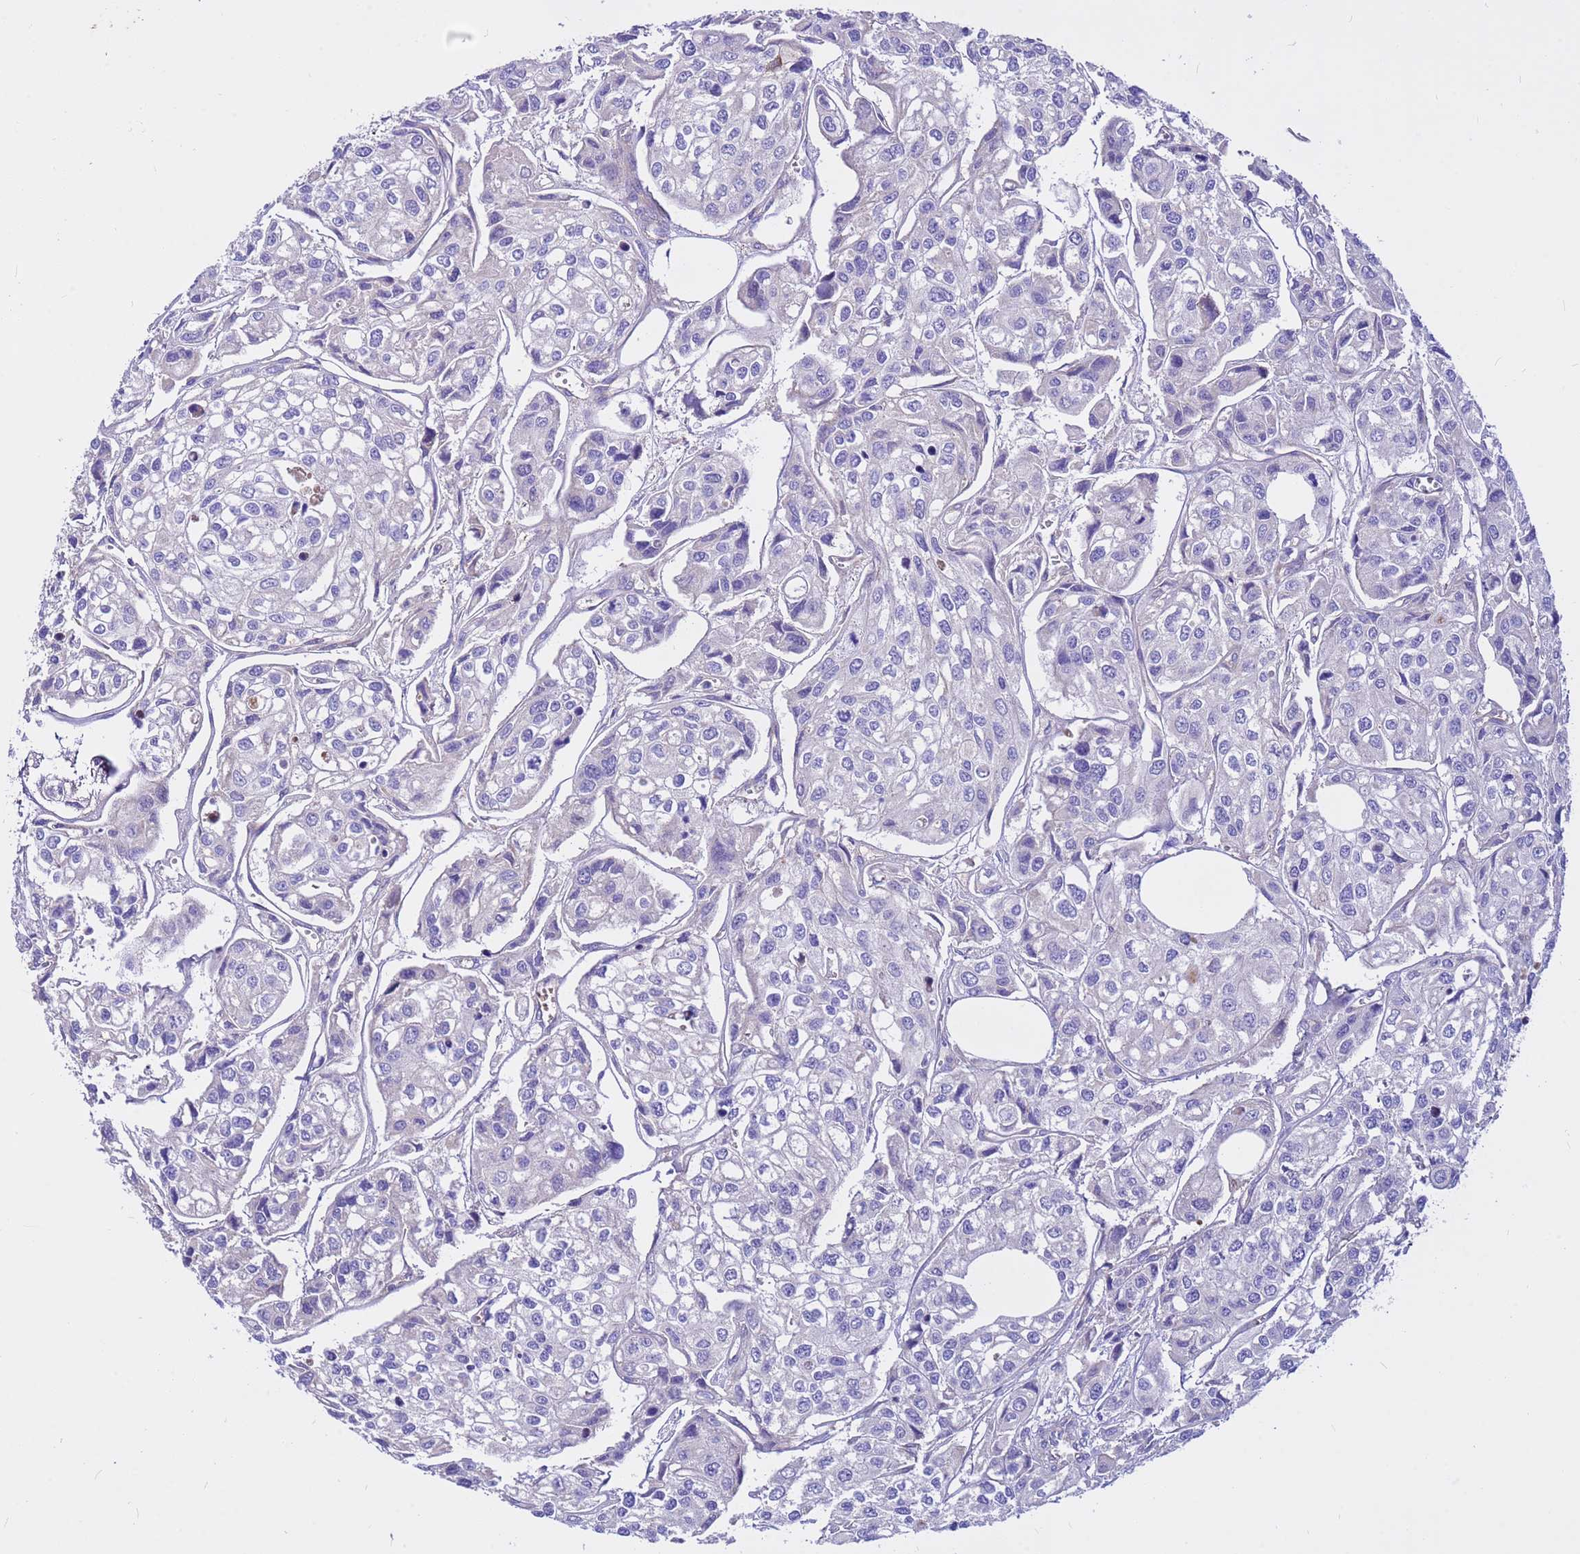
{"staining": {"intensity": "negative", "quantity": "none", "location": "none"}, "tissue": "urothelial cancer", "cell_type": "Tumor cells", "image_type": "cancer", "snomed": [{"axis": "morphology", "description": "Urothelial carcinoma, High grade"}, {"axis": "topography", "description": "Urinary bladder"}], "caption": "This histopathology image is of urothelial carcinoma (high-grade) stained with IHC to label a protein in brown with the nuclei are counter-stained blue. There is no staining in tumor cells. (DAB (3,3'-diaminobenzidine) IHC, high magnification).", "gene": "CRHBP", "patient": {"sex": "male", "age": 67}}